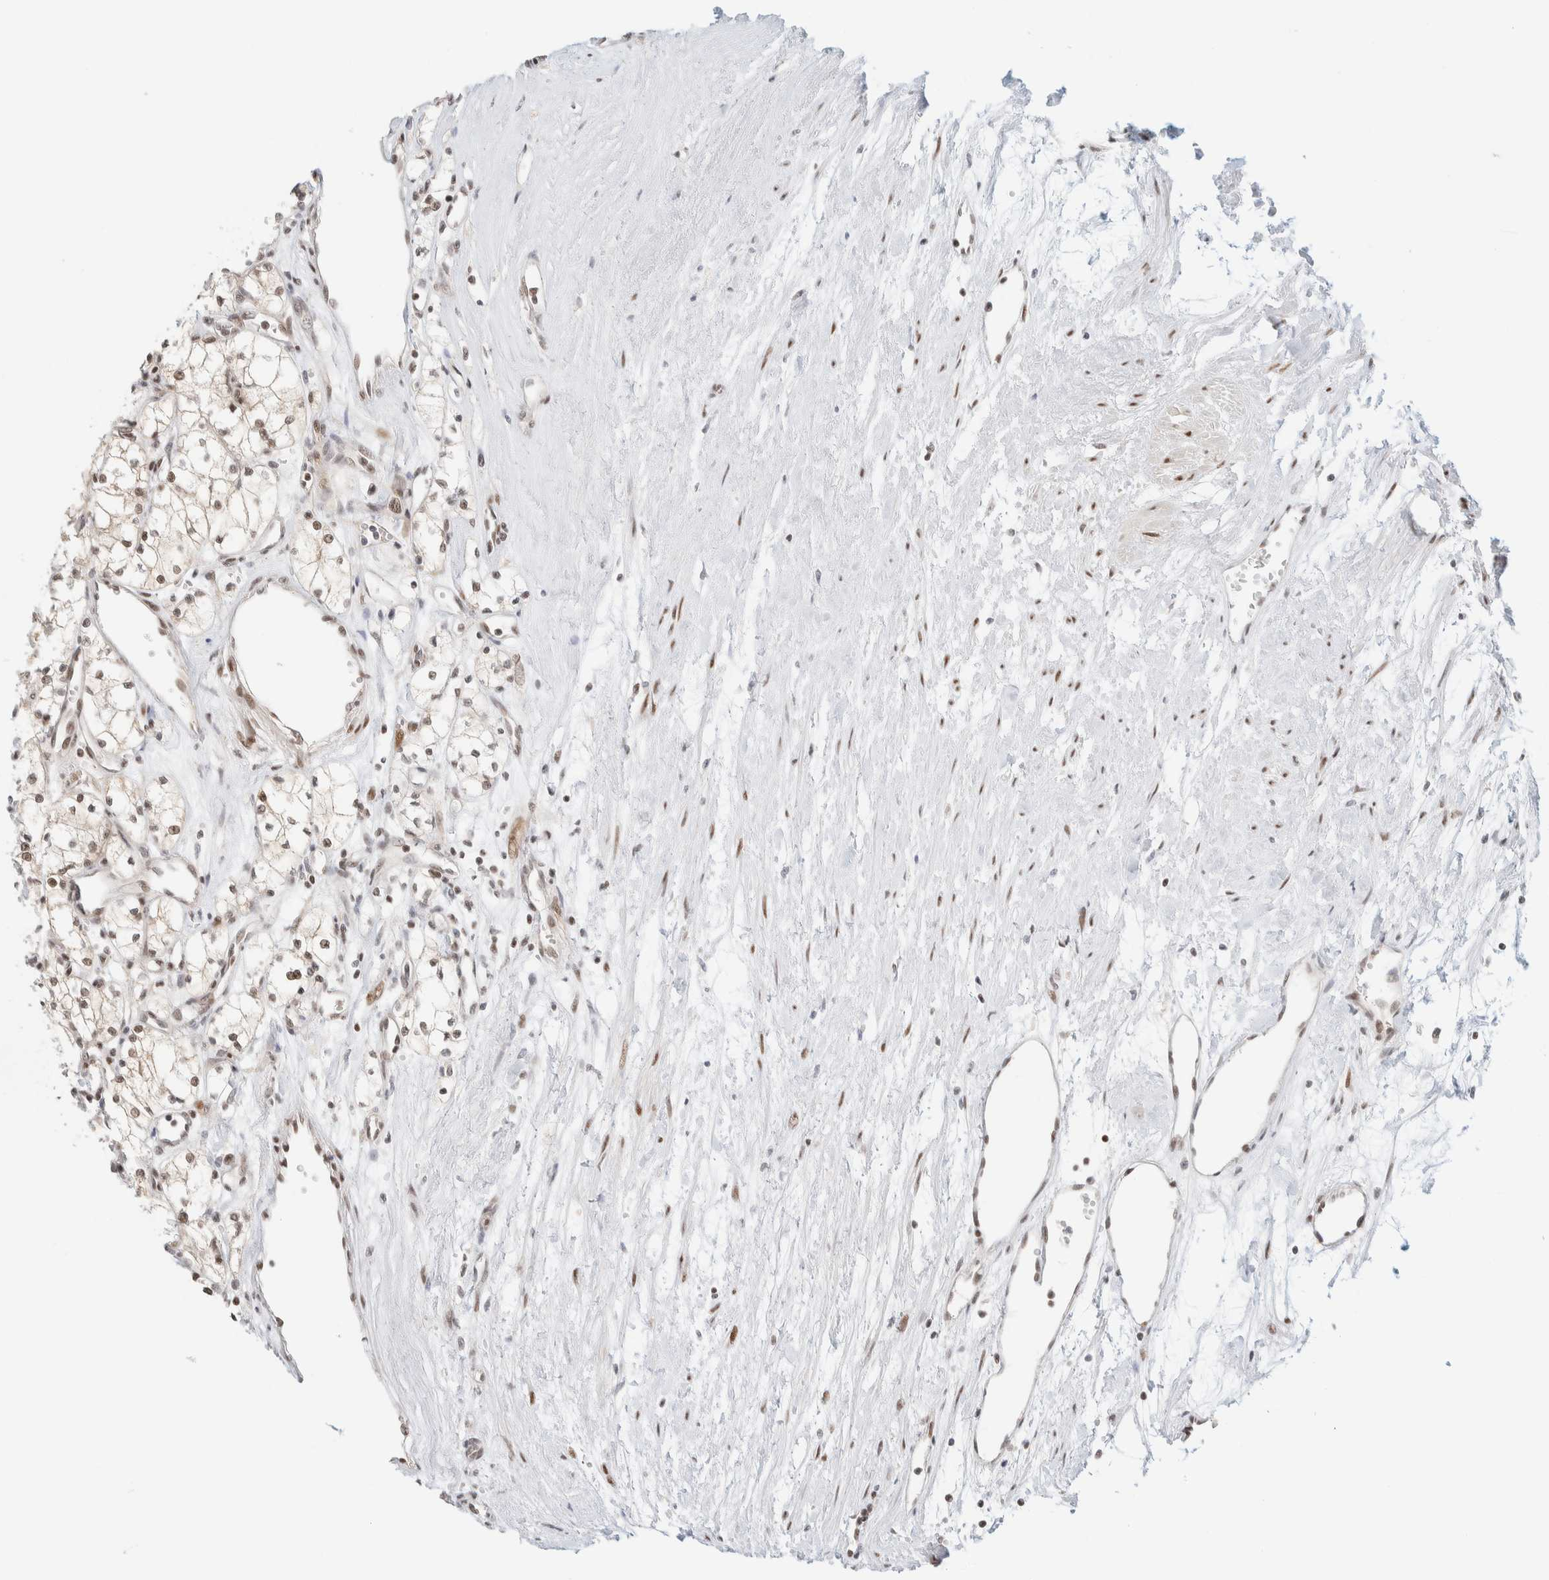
{"staining": {"intensity": "weak", "quantity": ">75%", "location": "nuclear"}, "tissue": "renal cancer", "cell_type": "Tumor cells", "image_type": "cancer", "snomed": [{"axis": "morphology", "description": "Adenocarcinoma, NOS"}, {"axis": "topography", "description": "Kidney"}], "caption": "Adenocarcinoma (renal) tissue displays weak nuclear positivity in approximately >75% of tumor cells, visualized by immunohistochemistry. Using DAB (3,3'-diaminobenzidine) (brown) and hematoxylin (blue) stains, captured at high magnification using brightfield microscopy.", "gene": "PYGO2", "patient": {"sex": "male", "age": 59}}